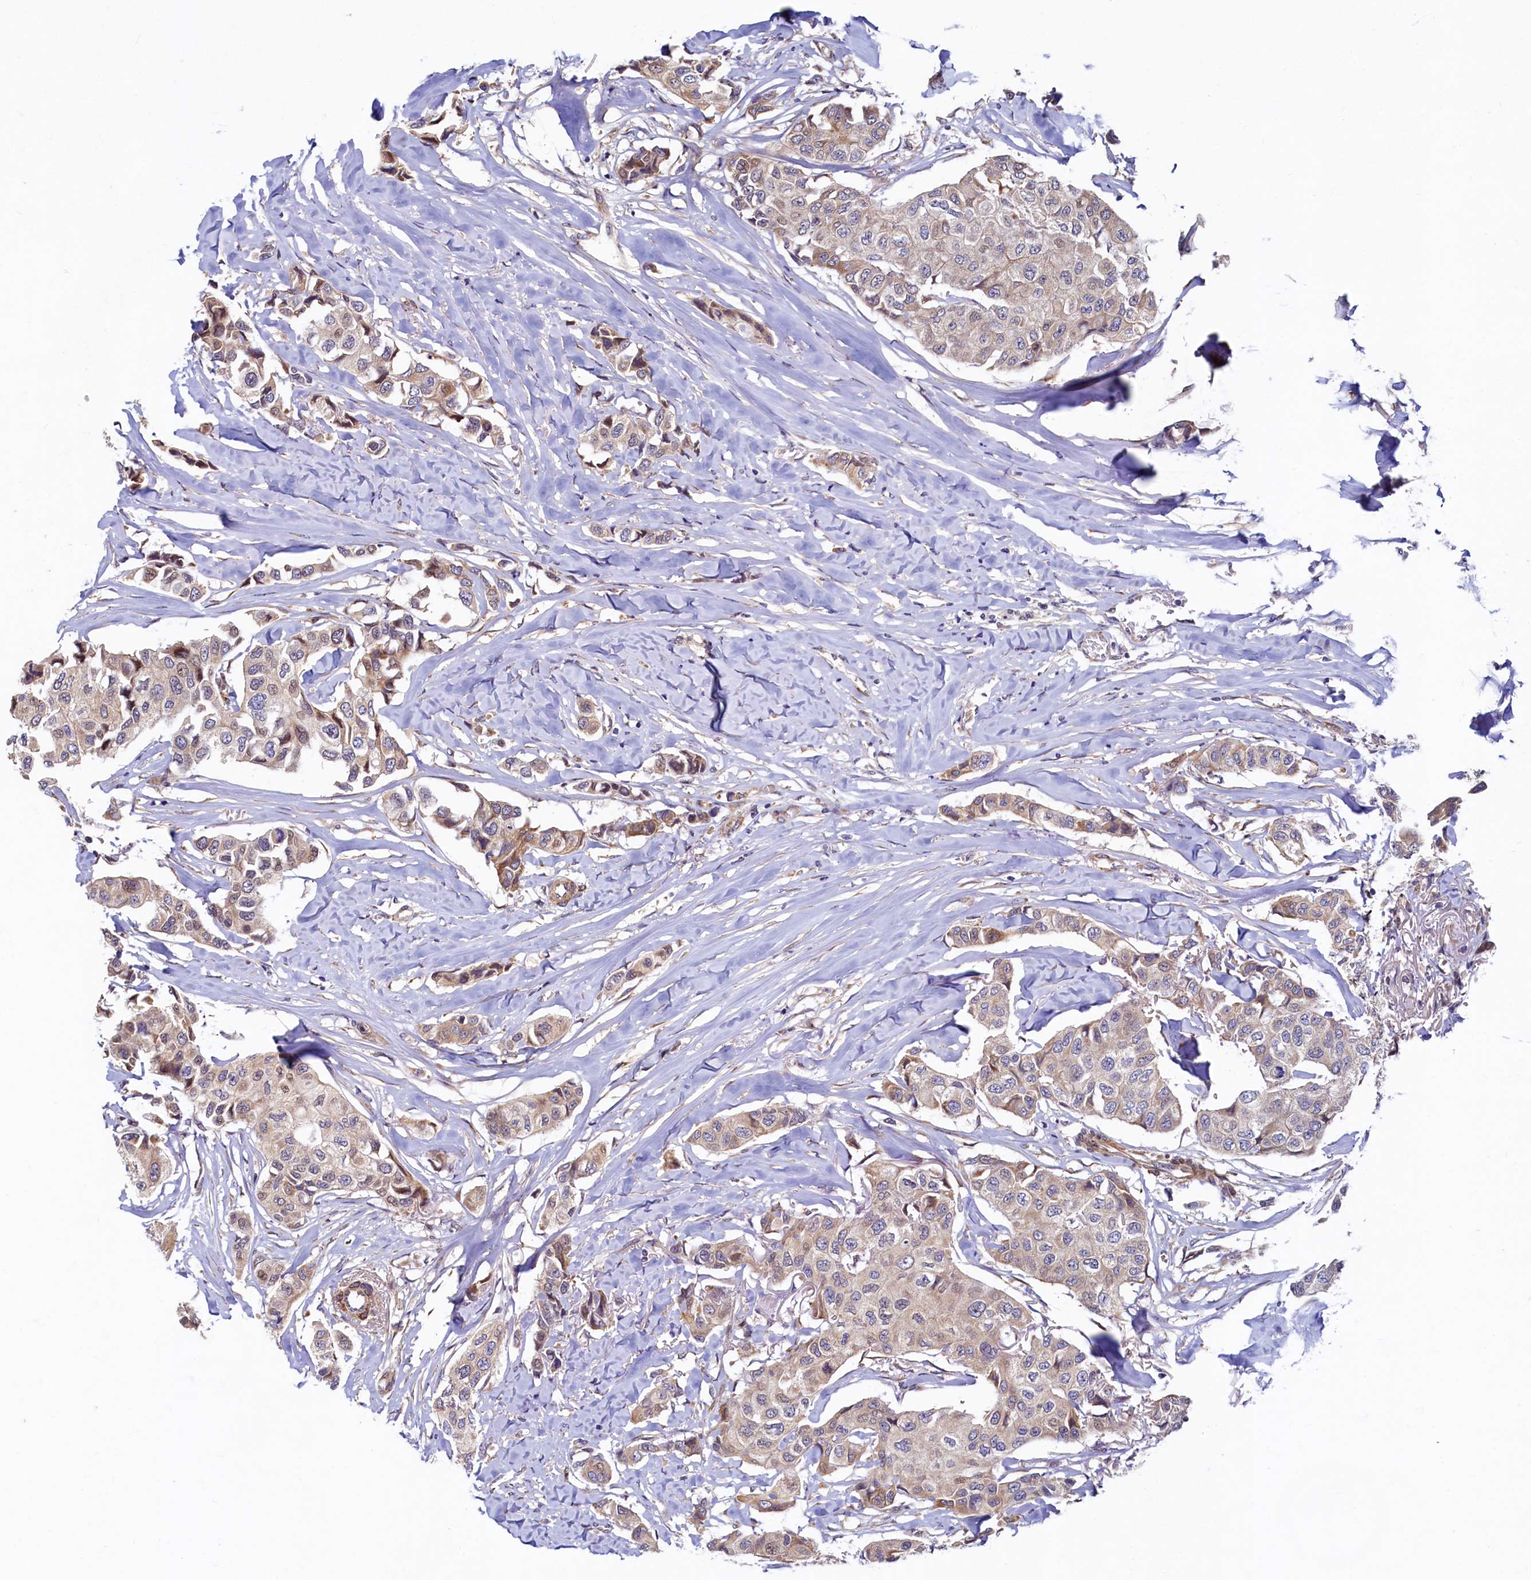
{"staining": {"intensity": "weak", "quantity": "<25%", "location": "cytoplasmic/membranous"}, "tissue": "breast cancer", "cell_type": "Tumor cells", "image_type": "cancer", "snomed": [{"axis": "morphology", "description": "Duct carcinoma"}, {"axis": "topography", "description": "Breast"}], "caption": "Immunohistochemistry image of human breast cancer (invasive ductal carcinoma) stained for a protein (brown), which demonstrates no expression in tumor cells.", "gene": "SLC16A14", "patient": {"sex": "female", "age": 80}}